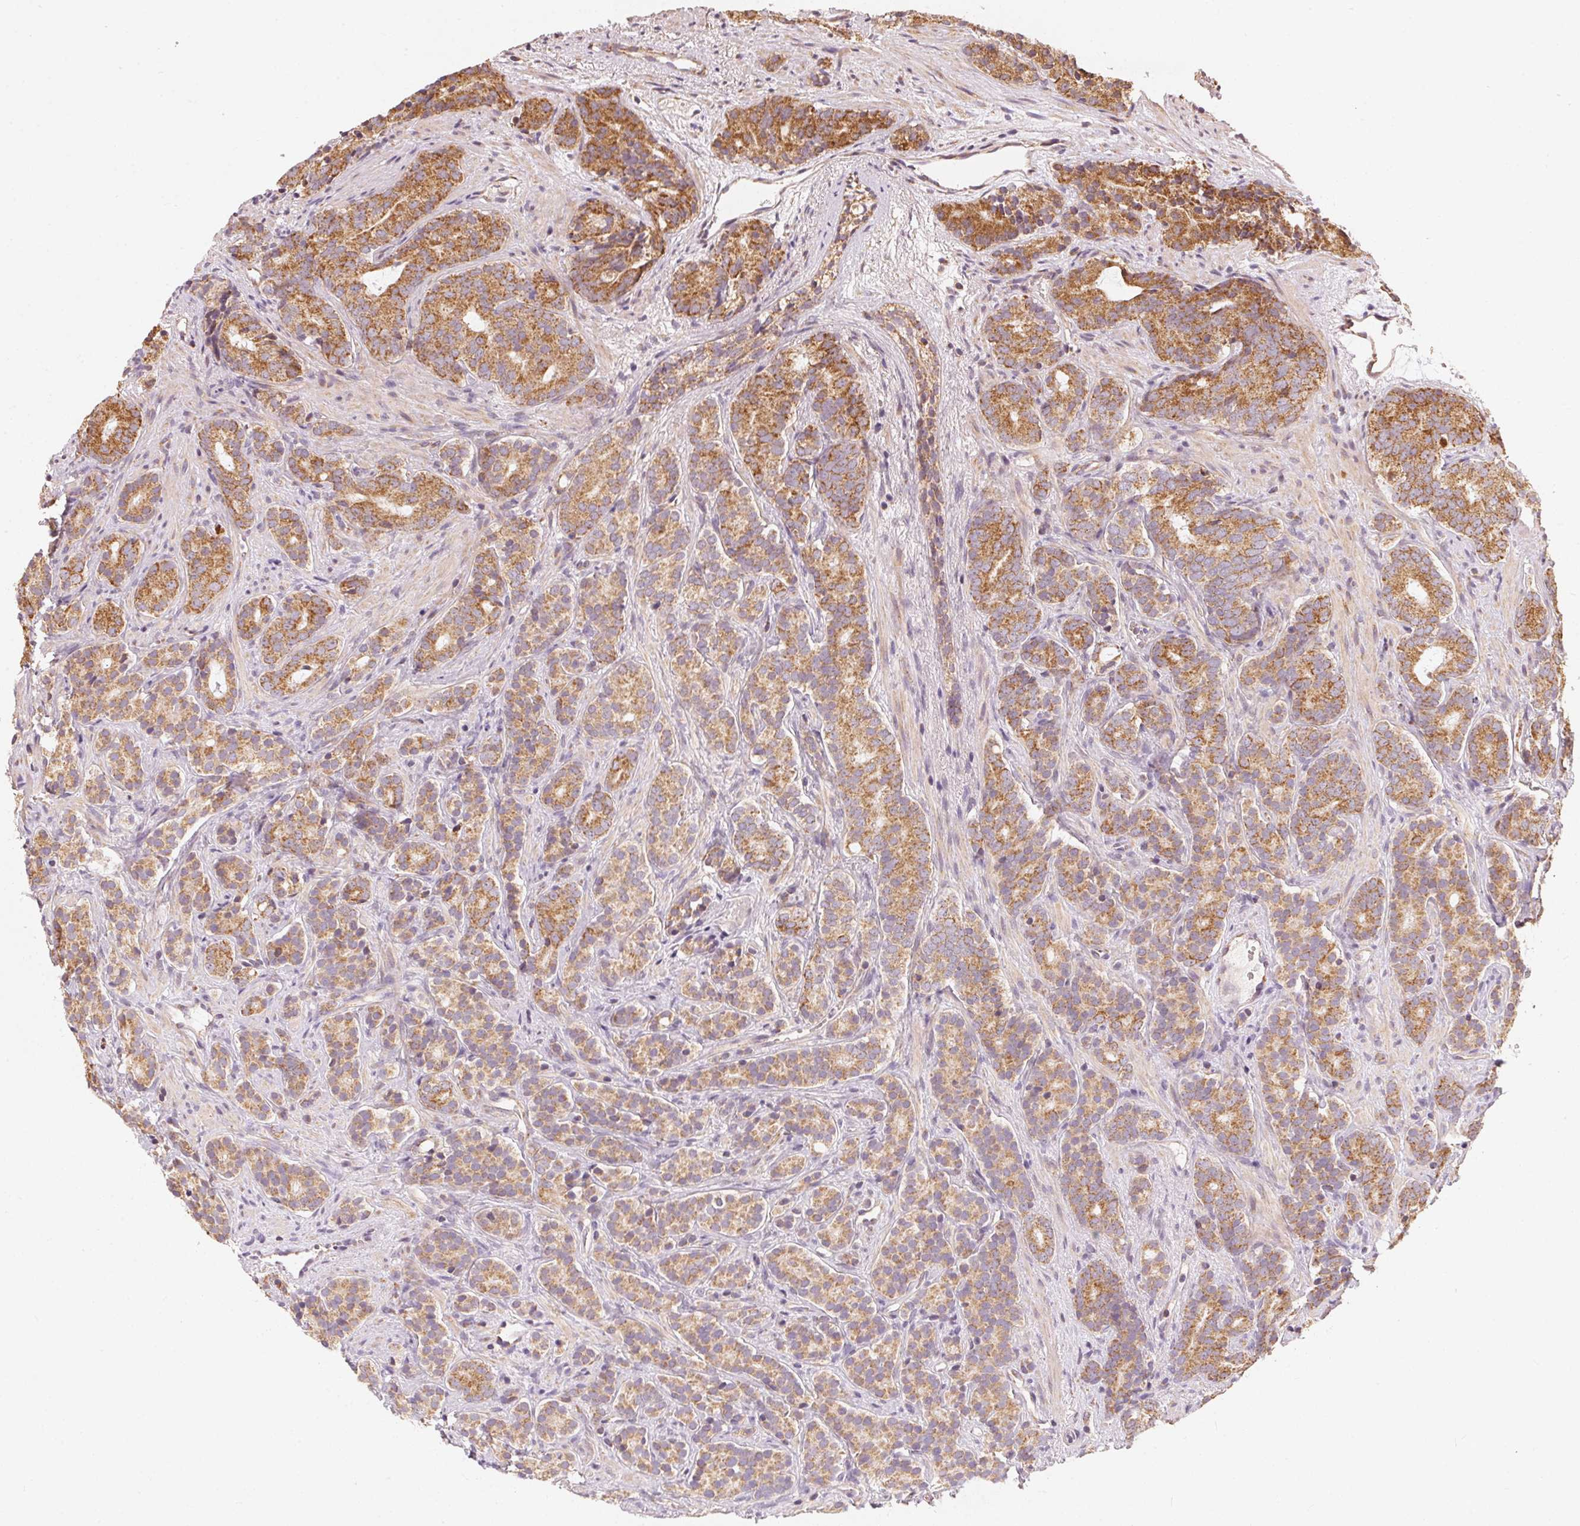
{"staining": {"intensity": "moderate", "quantity": ">75%", "location": "cytoplasmic/membranous"}, "tissue": "prostate cancer", "cell_type": "Tumor cells", "image_type": "cancer", "snomed": [{"axis": "morphology", "description": "Adenocarcinoma, High grade"}, {"axis": "topography", "description": "Prostate"}], "caption": "Immunohistochemical staining of human prostate cancer (adenocarcinoma (high-grade)) reveals moderate cytoplasmic/membranous protein staining in approximately >75% of tumor cells.", "gene": "MATCAP1", "patient": {"sex": "male", "age": 84}}